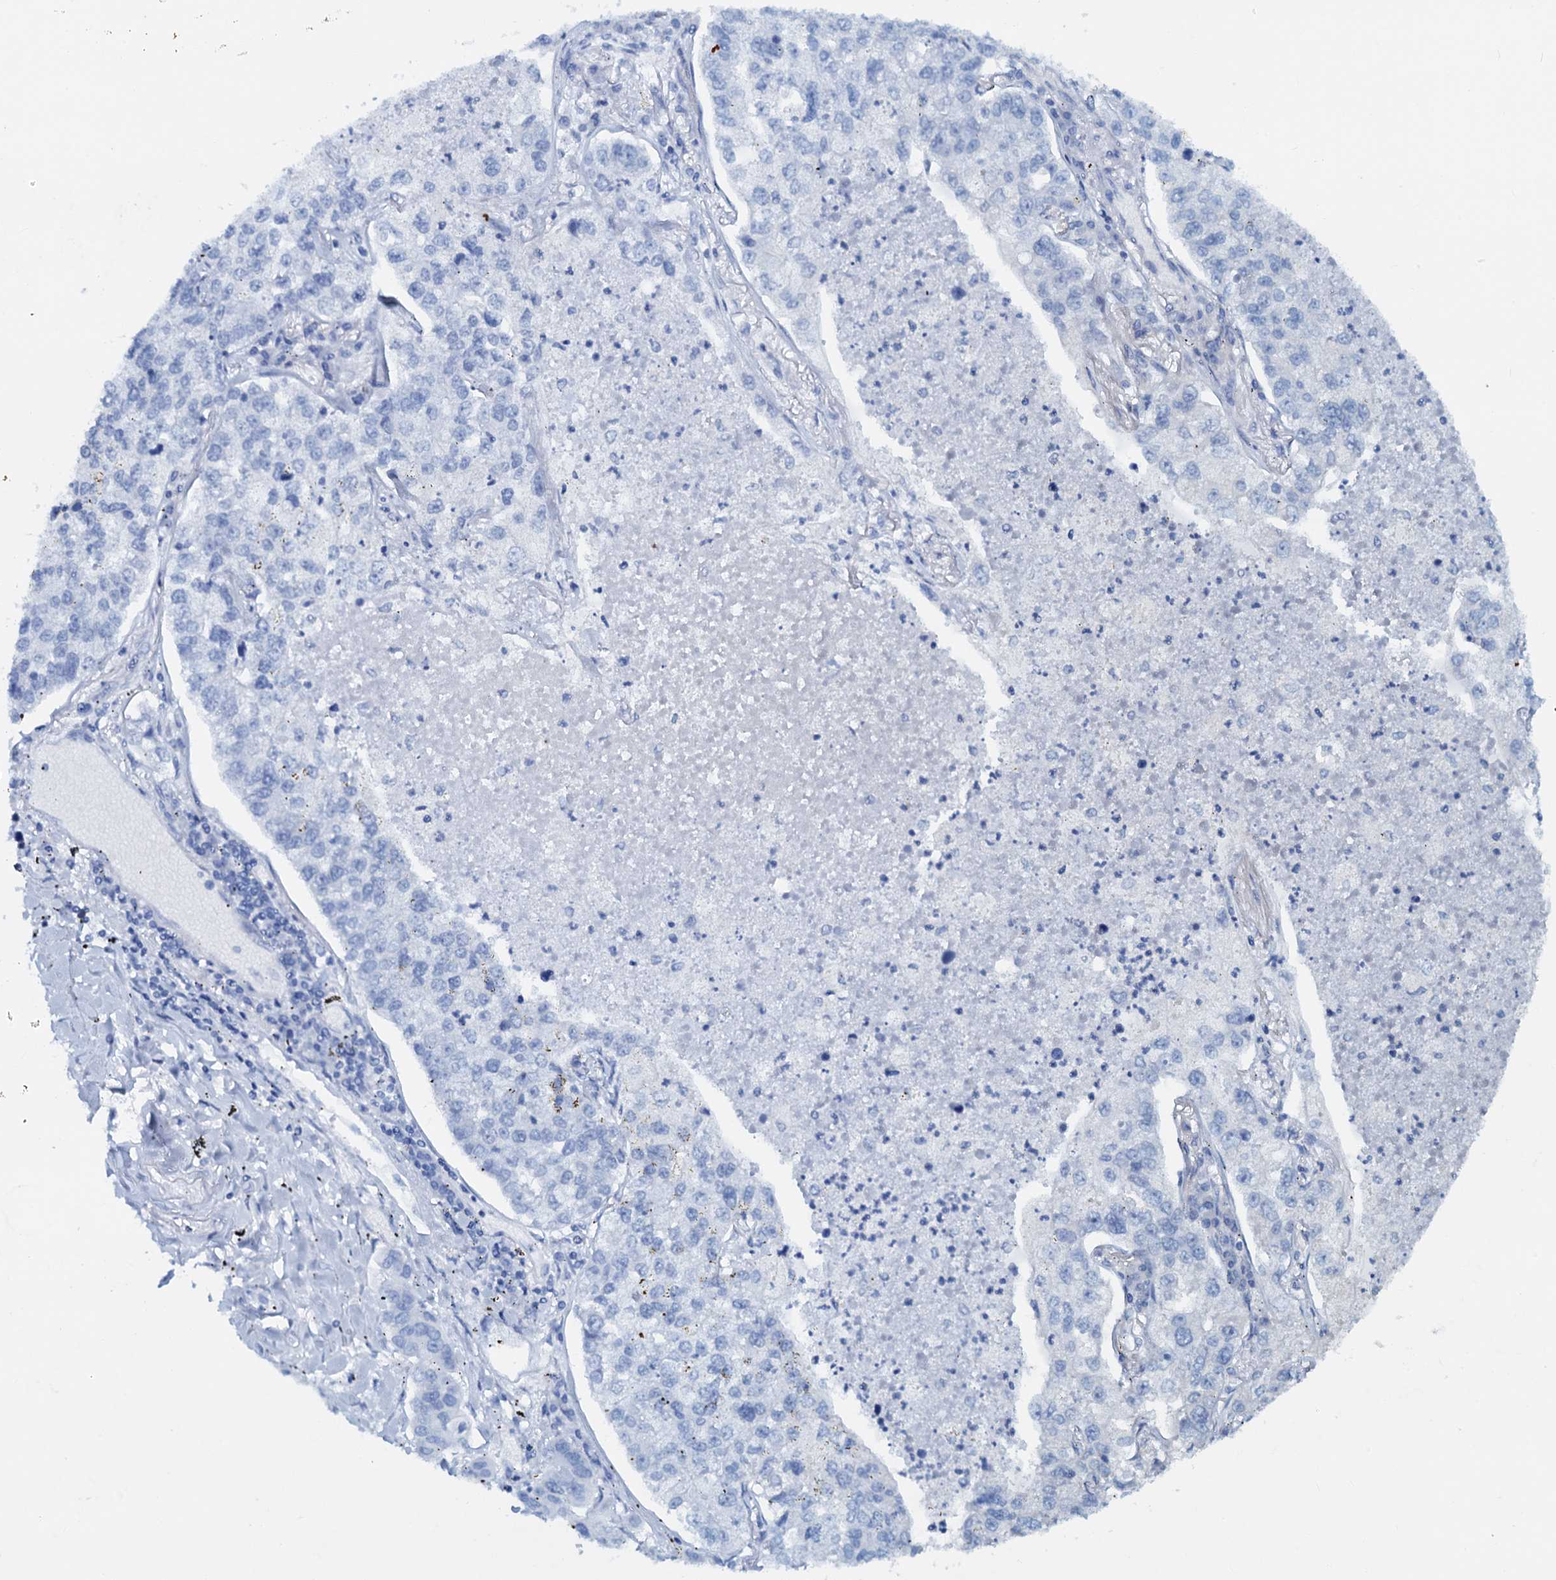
{"staining": {"intensity": "negative", "quantity": "none", "location": "none"}, "tissue": "lung cancer", "cell_type": "Tumor cells", "image_type": "cancer", "snomed": [{"axis": "morphology", "description": "Adenocarcinoma, NOS"}, {"axis": "topography", "description": "Lung"}], "caption": "Immunohistochemical staining of lung adenocarcinoma shows no significant positivity in tumor cells. Brightfield microscopy of IHC stained with DAB (3,3'-diaminobenzidine) (brown) and hematoxylin (blue), captured at high magnification.", "gene": "PTGES3", "patient": {"sex": "male", "age": 49}}